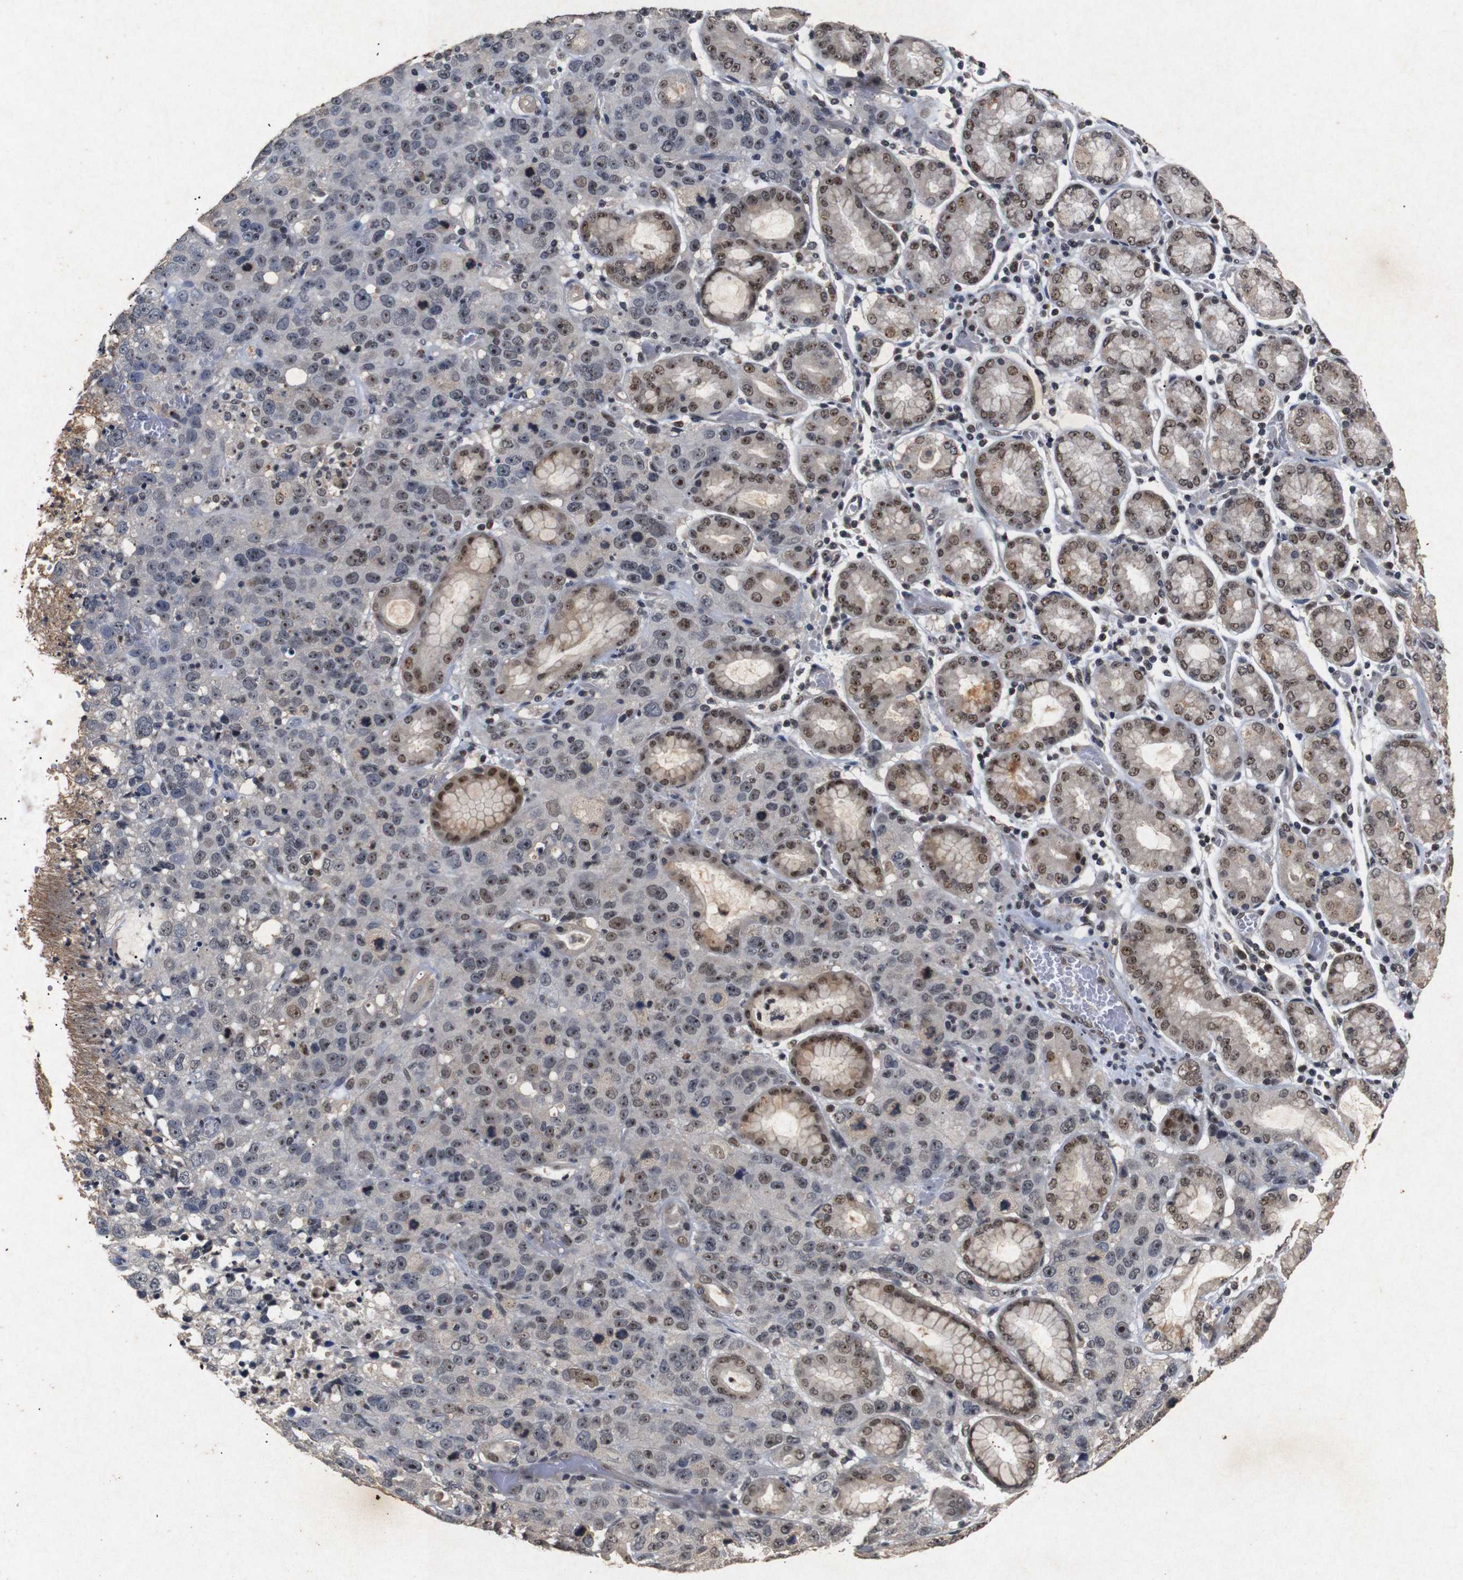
{"staining": {"intensity": "moderate", "quantity": ">75%", "location": "nuclear"}, "tissue": "stomach cancer", "cell_type": "Tumor cells", "image_type": "cancer", "snomed": [{"axis": "morphology", "description": "Normal tissue, NOS"}, {"axis": "morphology", "description": "Adenocarcinoma, NOS"}, {"axis": "topography", "description": "Stomach"}], "caption": "Protein expression analysis of stomach cancer shows moderate nuclear expression in approximately >75% of tumor cells.", "gene": "PARN", "patient": {"sex": "male", "age": 48}}